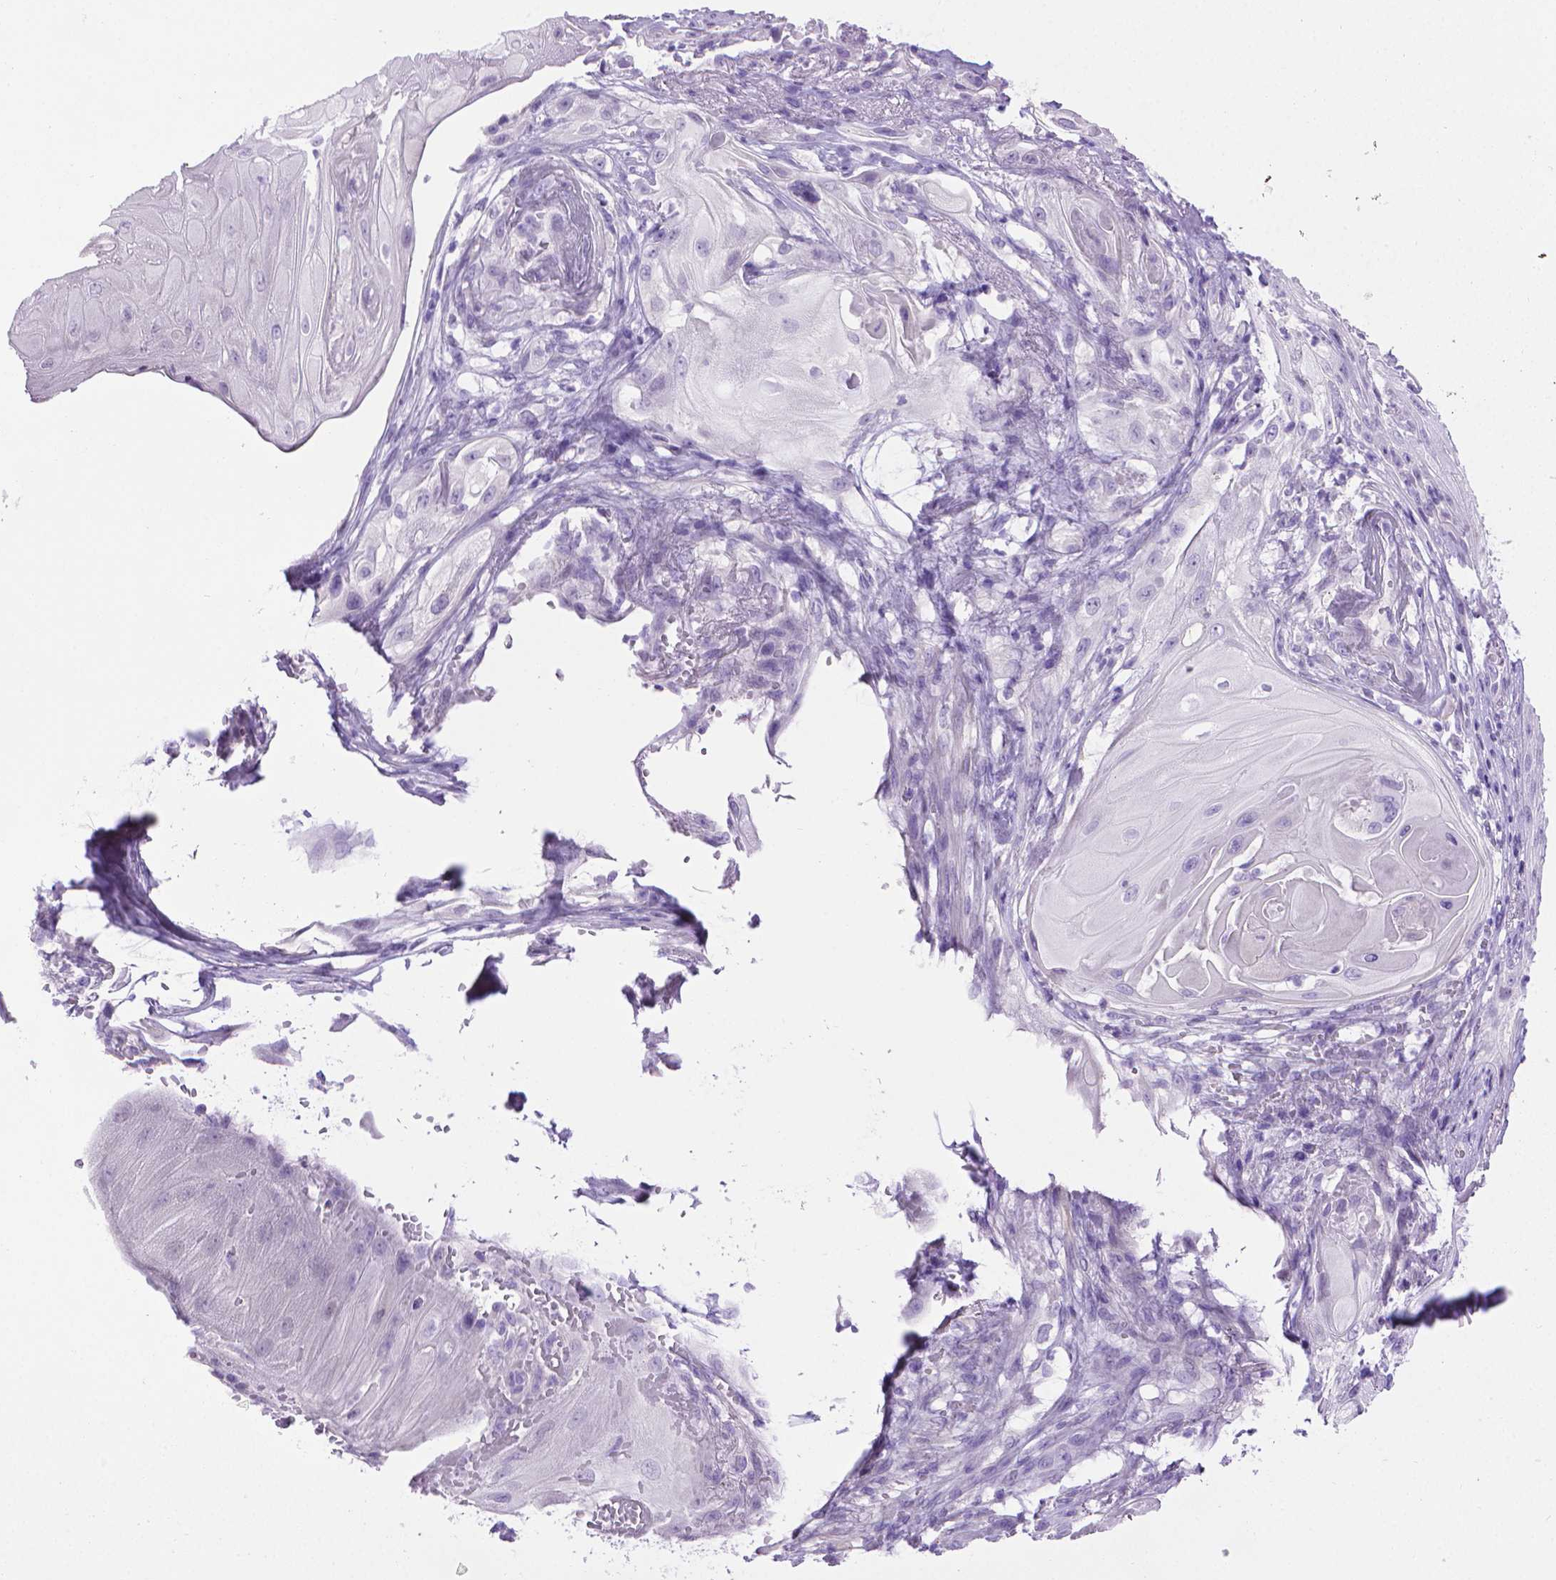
{"staining": {"intensity": "negative", "quantity": "none", "location": "none"}, "tissue": "skin cancer", "cell_type": "Tumor cells", "image_type": "cancer", "snomed": [{"axis": "morphology", "description": "Squamous cell carcinoma, NOS"}, {"axis": "topography", "description": "Skin"}], "caption": "Immunohistochemistry (IHC) of human skin cancer (squamous cell carcinoma) reveals no positivity in tumor cells.", "gene": "PNMA2", "patient": {"sex": "male", "age": 62}}